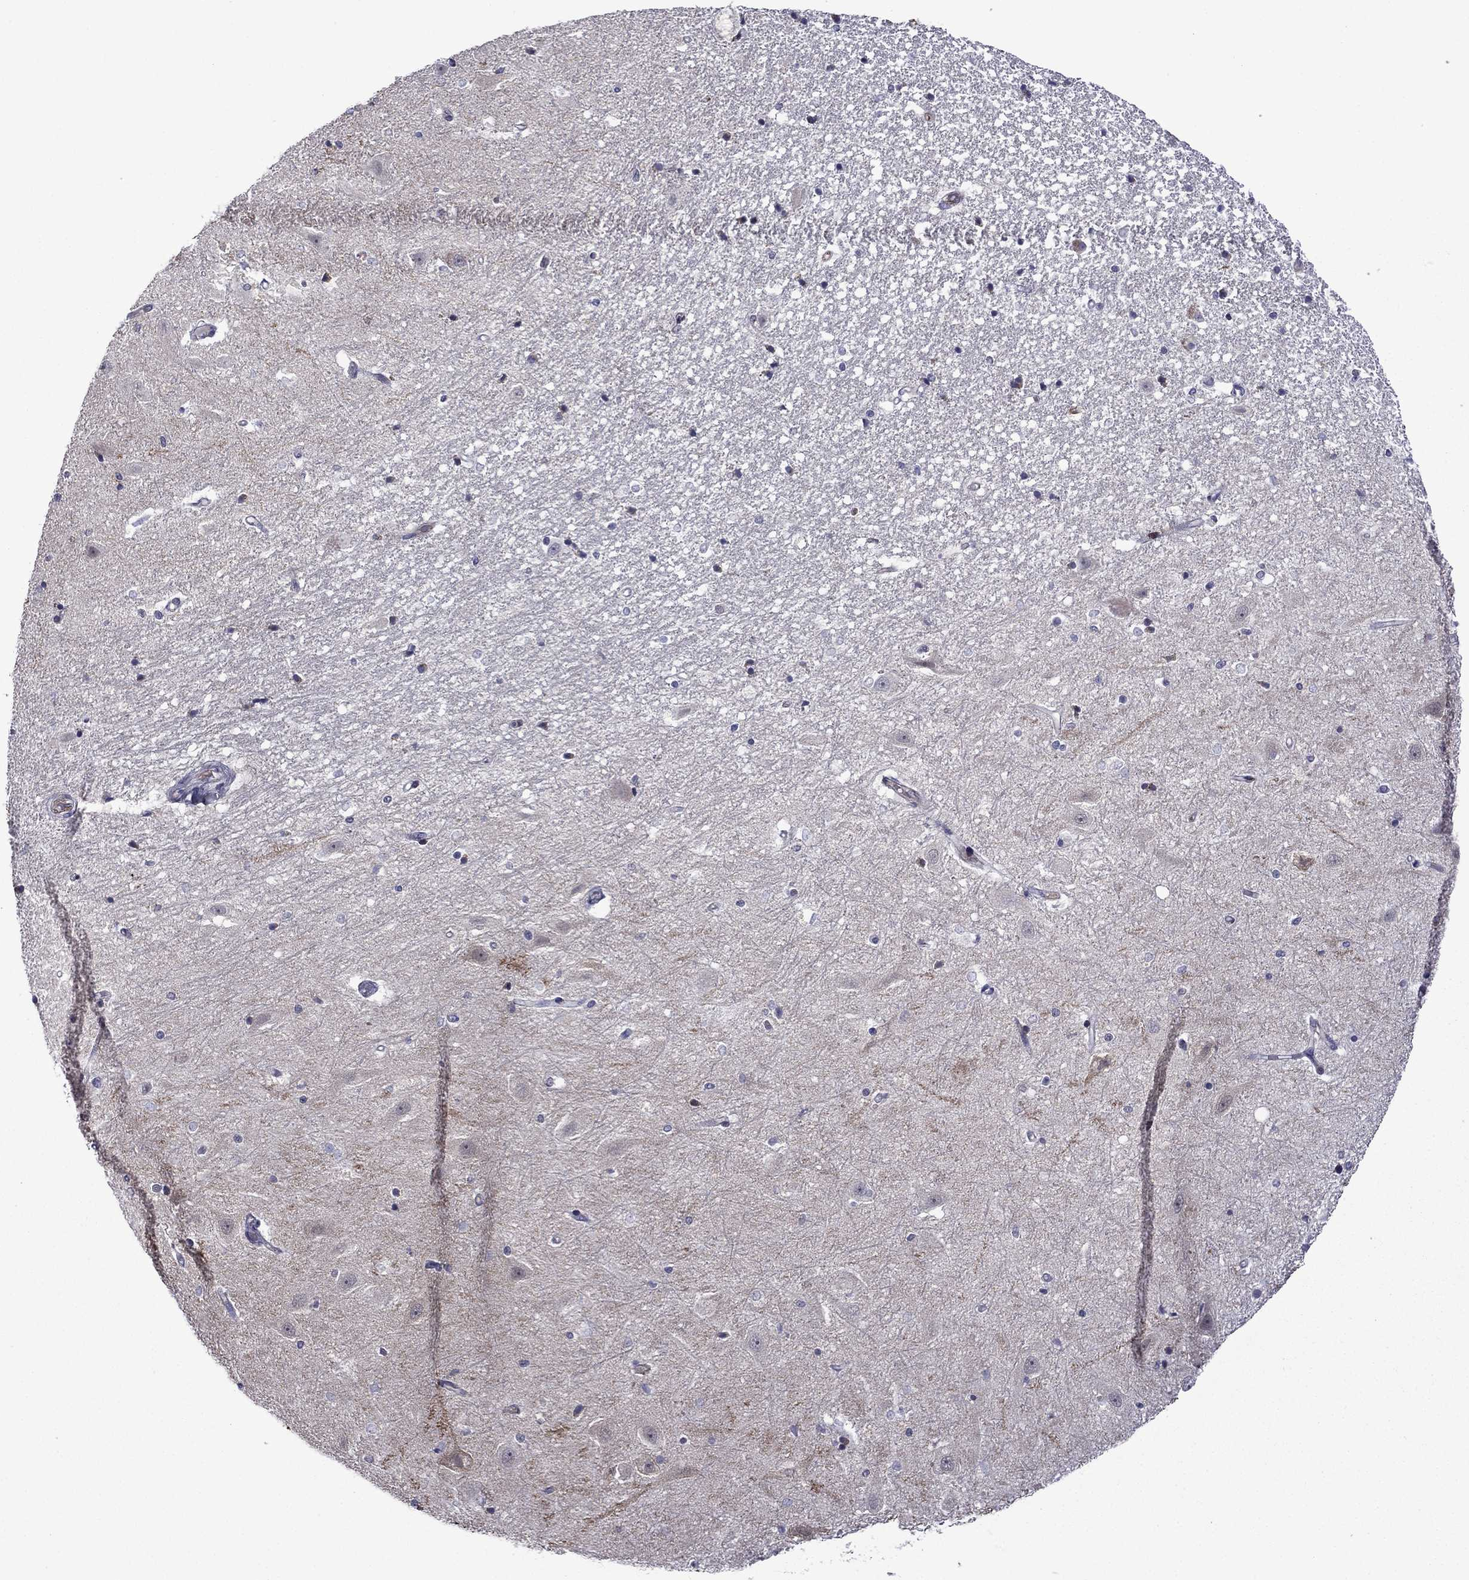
{"staining": {"intensity": "negative", "quantity": "none", "location": "none"}, "tissue": "hippocampus", "cell_type": "Glial cells", "image_type": "normal", "snomed": [{"axis": "morphology", "description": "Normal tissue, NOS"}, {"axis": "topography", "description": "Hippocampus"}], "caption": "Immunohistochemistry of benign hippocampus exhibits no staining in glial cells.", "gene": "LMO7", "patient": {"sex": "male", "age": 49}}